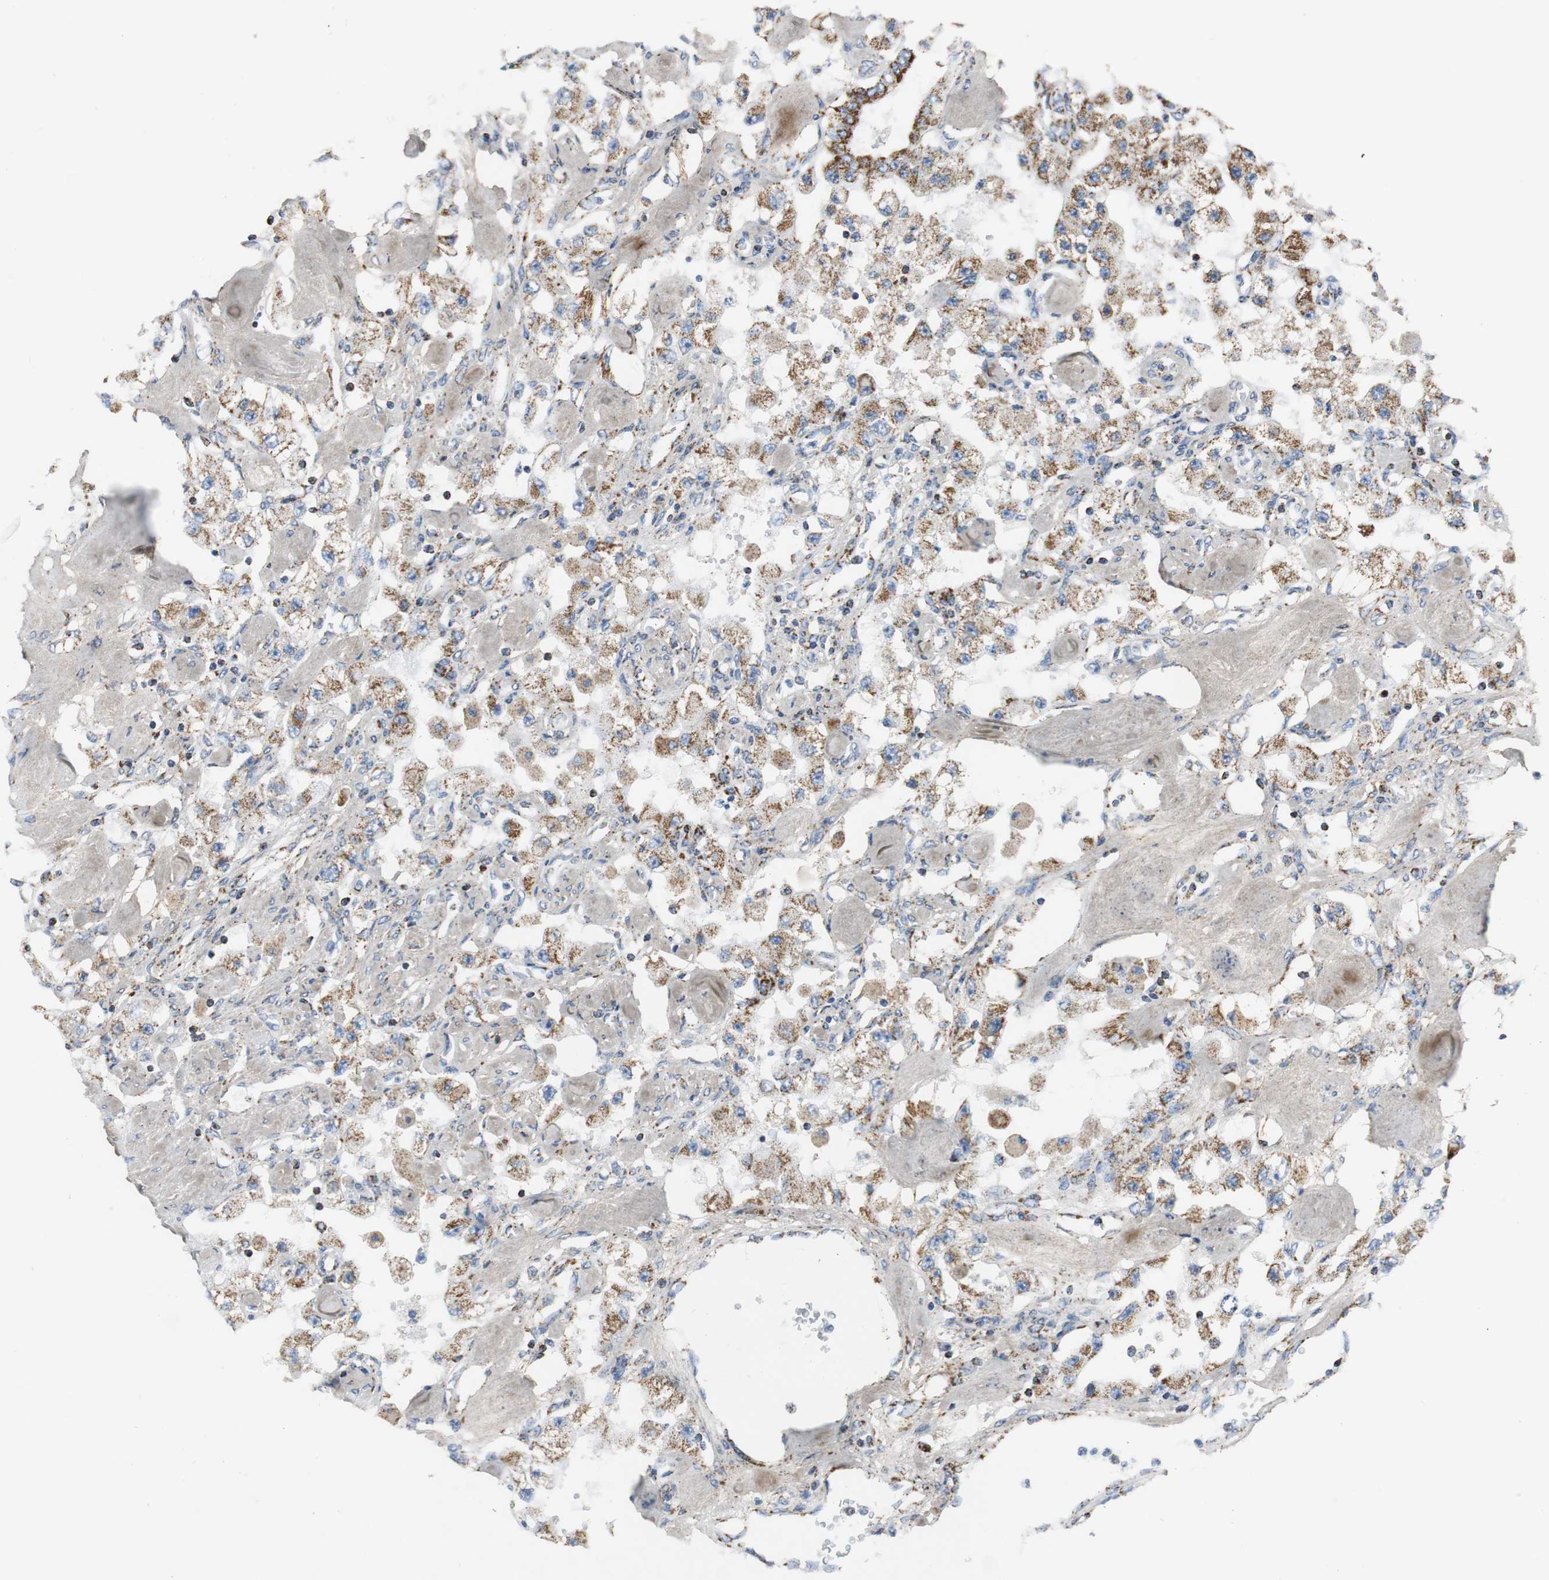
{"staining": {"intensity": "moderate", "quantity": ">75%", "location": "cytoplasmic/membranous"}, "tissue": "carcinoid", "cell_type": "Tumor cells", "image_type": "cancer", "snomed": [{"axis": "morphology", "description": "Carcinoid, malignant, NOS"}, {"axis": "topography", "description": "Pancreas"}], "caption": "Immunohistochemistry (IHC) image of carcinoid (malignant) stained for a protein (brown), which reveals medium levels of moderate cytoplasmic/membranous expression in approximately >75% of tumor cells.", "gene": "C1QTNF7", "patient": {"sex": "male", "age": 41}}